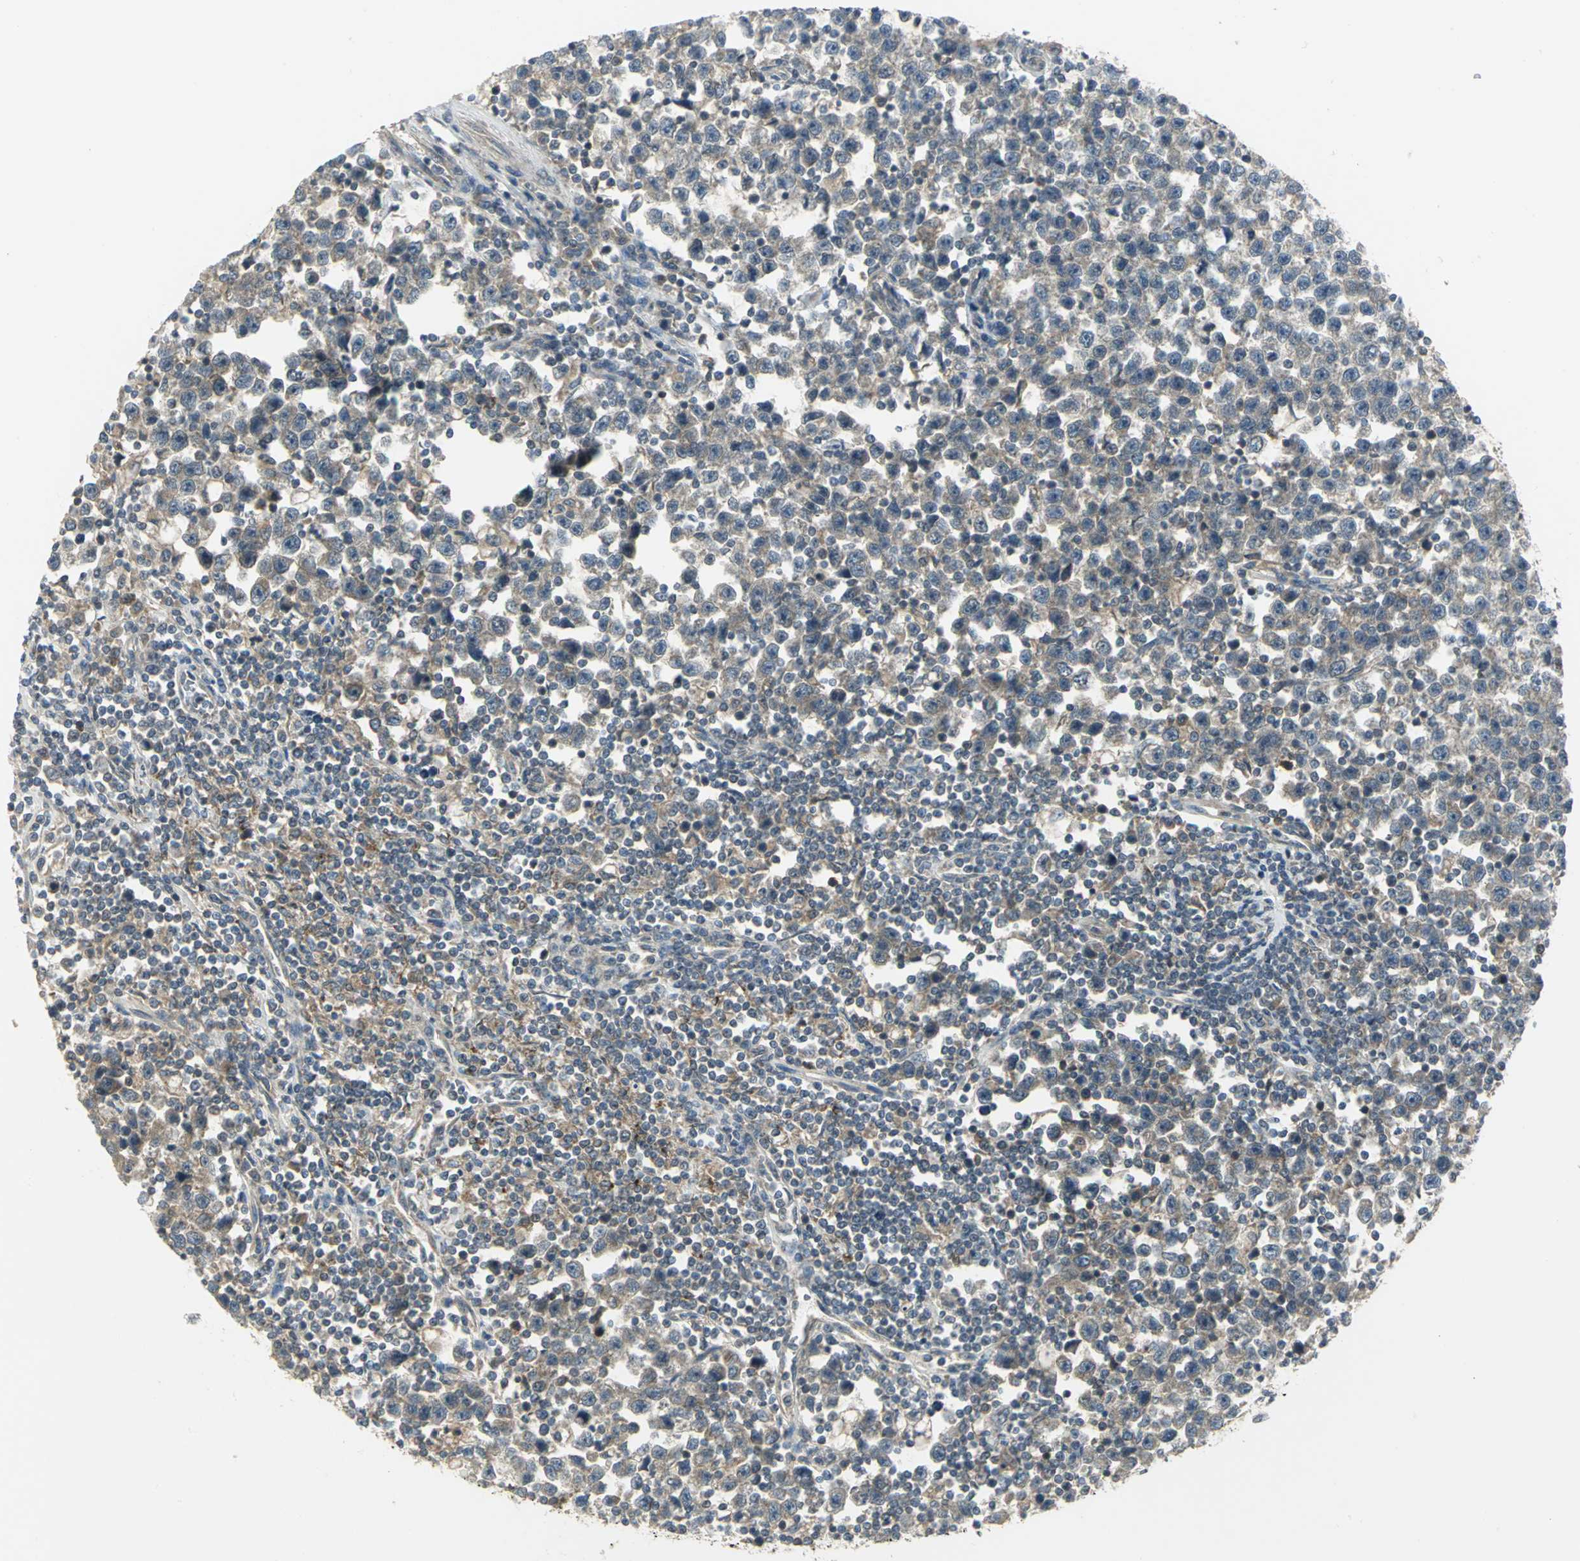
{"staining": {"intensity": "weak", "quantity": ">75%", "location": "cytoplasmic/membranous"}, "tissue": "testis cancer", "cell_type": "Tumor cells", "image_type": "cancer", "snomed": [{"axis": "morphology", "description": "Seminoma, NOS"}, {"axis": "topography", "description": "Testis"}], "caption": "A brown stain shows weak cytoplasmic/membranous positivity of a protein in human testis cancer tumor cells.", "gene": "MAPK8IP3", "patient": {"sex": "male", "age": 43}}